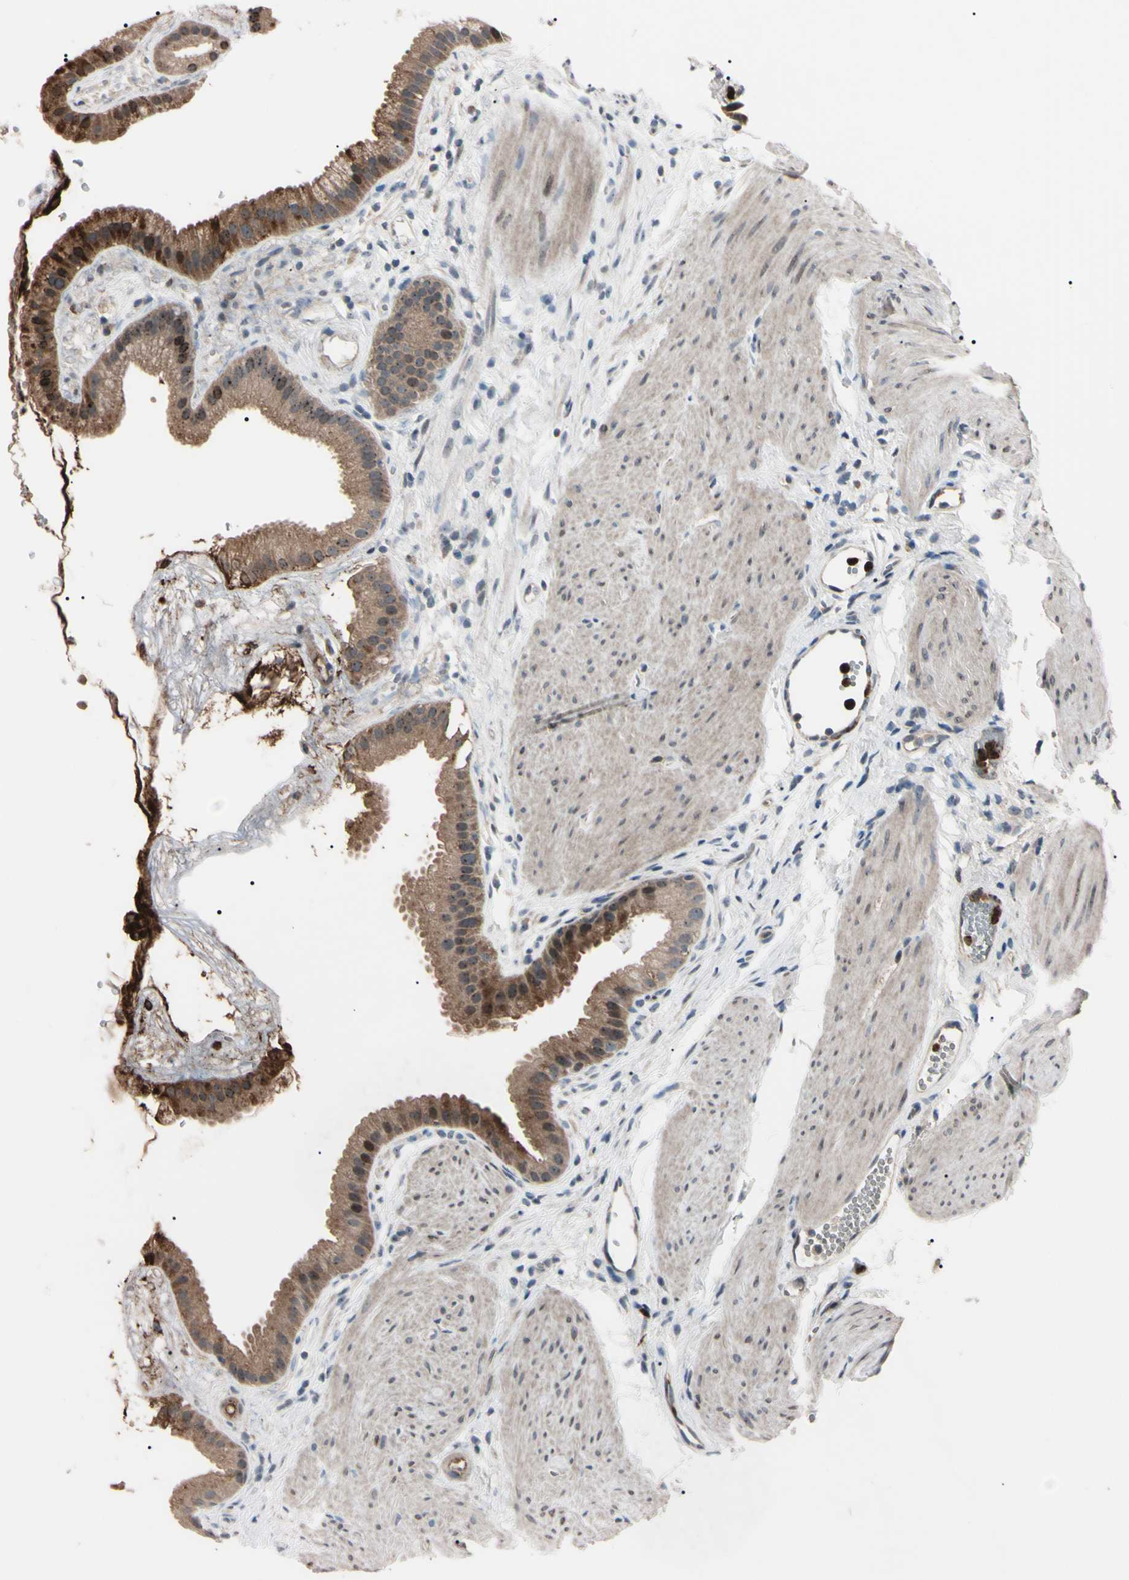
{"staining": {"intensity": "moderate", "quantity": ">75%", "location": "cytoplasmic/membranous"}, "tissue": "gallbladder", "cell_type": "Glandular cells", "image_type": "normal", "snomed": [{"axis": "morphology", "description": "Normal tissue, NOS"}, {"axis": "topography", "description": "Gallbladder"}], "caption": "Immunohistochemistry of normal human gallbladder displays medium levels of moderate cytoplasmic/membranous positivity in about >75% of glandular cells.", "gene": "TRAF5", "patient": {"sex": "female", "age": 64}}